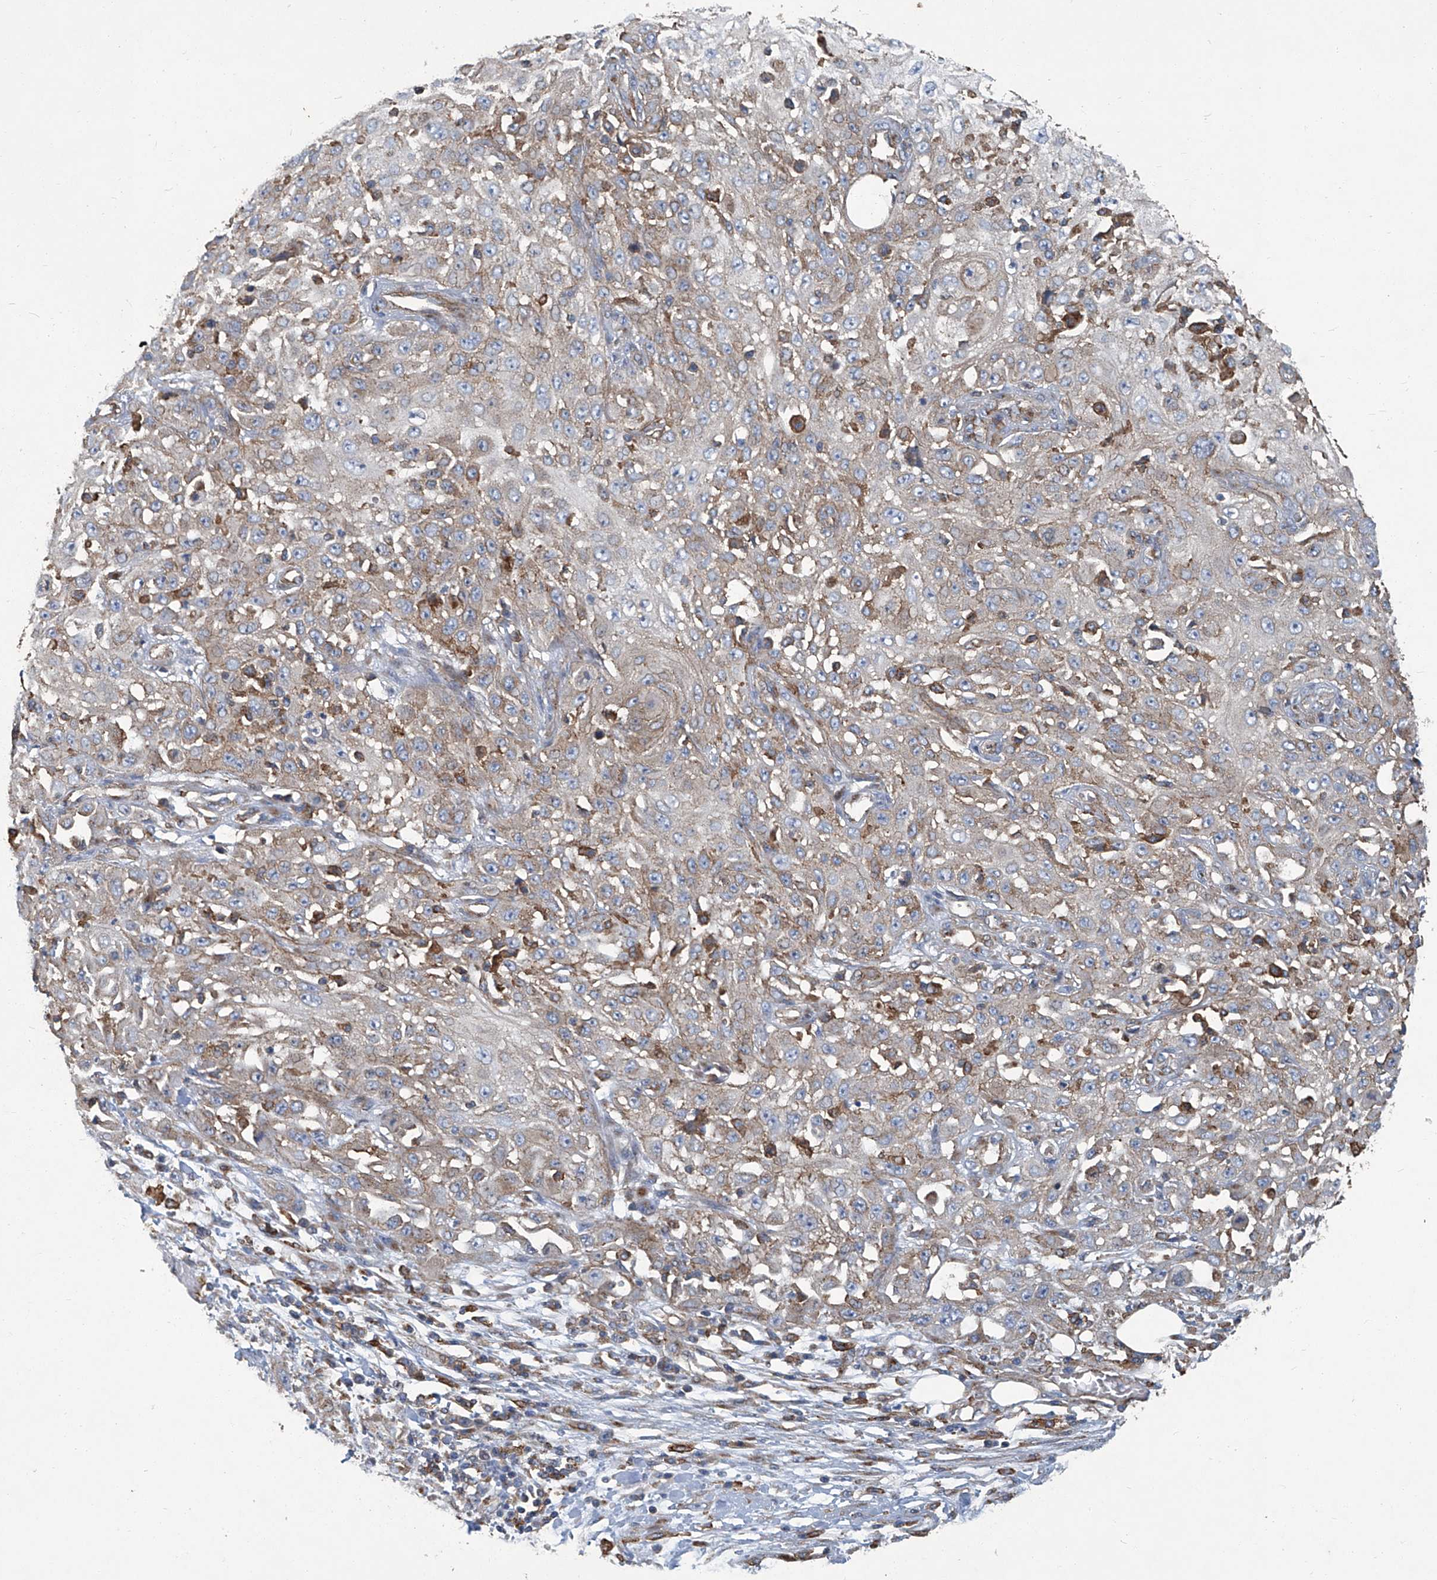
{"staining": {"intensity": "weak", "quantity": "25%-75%", "location": "cytoplasmic/membranous"}, "tissue": "skin cancer", "cell_type": "Tumor cells", "image_type": "cancer", "snomed": [{"axis": "morphology", "description": "Squamous cell carcinoma, NOS"}, {"axis": "morphology", "description": "Squamous cell carcinoma, metastatic, NOS"}, {"axis": "topography", "description": "Skin"}, {"axis": "topography", "description": "Lymph node"}], "caption": "Tumor cells exhibit weak cytoplasmic/membranous expression in about 25%-75% of cells in skin squamous cell carcinoma.", "gene": "PIGH", "patient": {"sex": "male", "age": 75}}